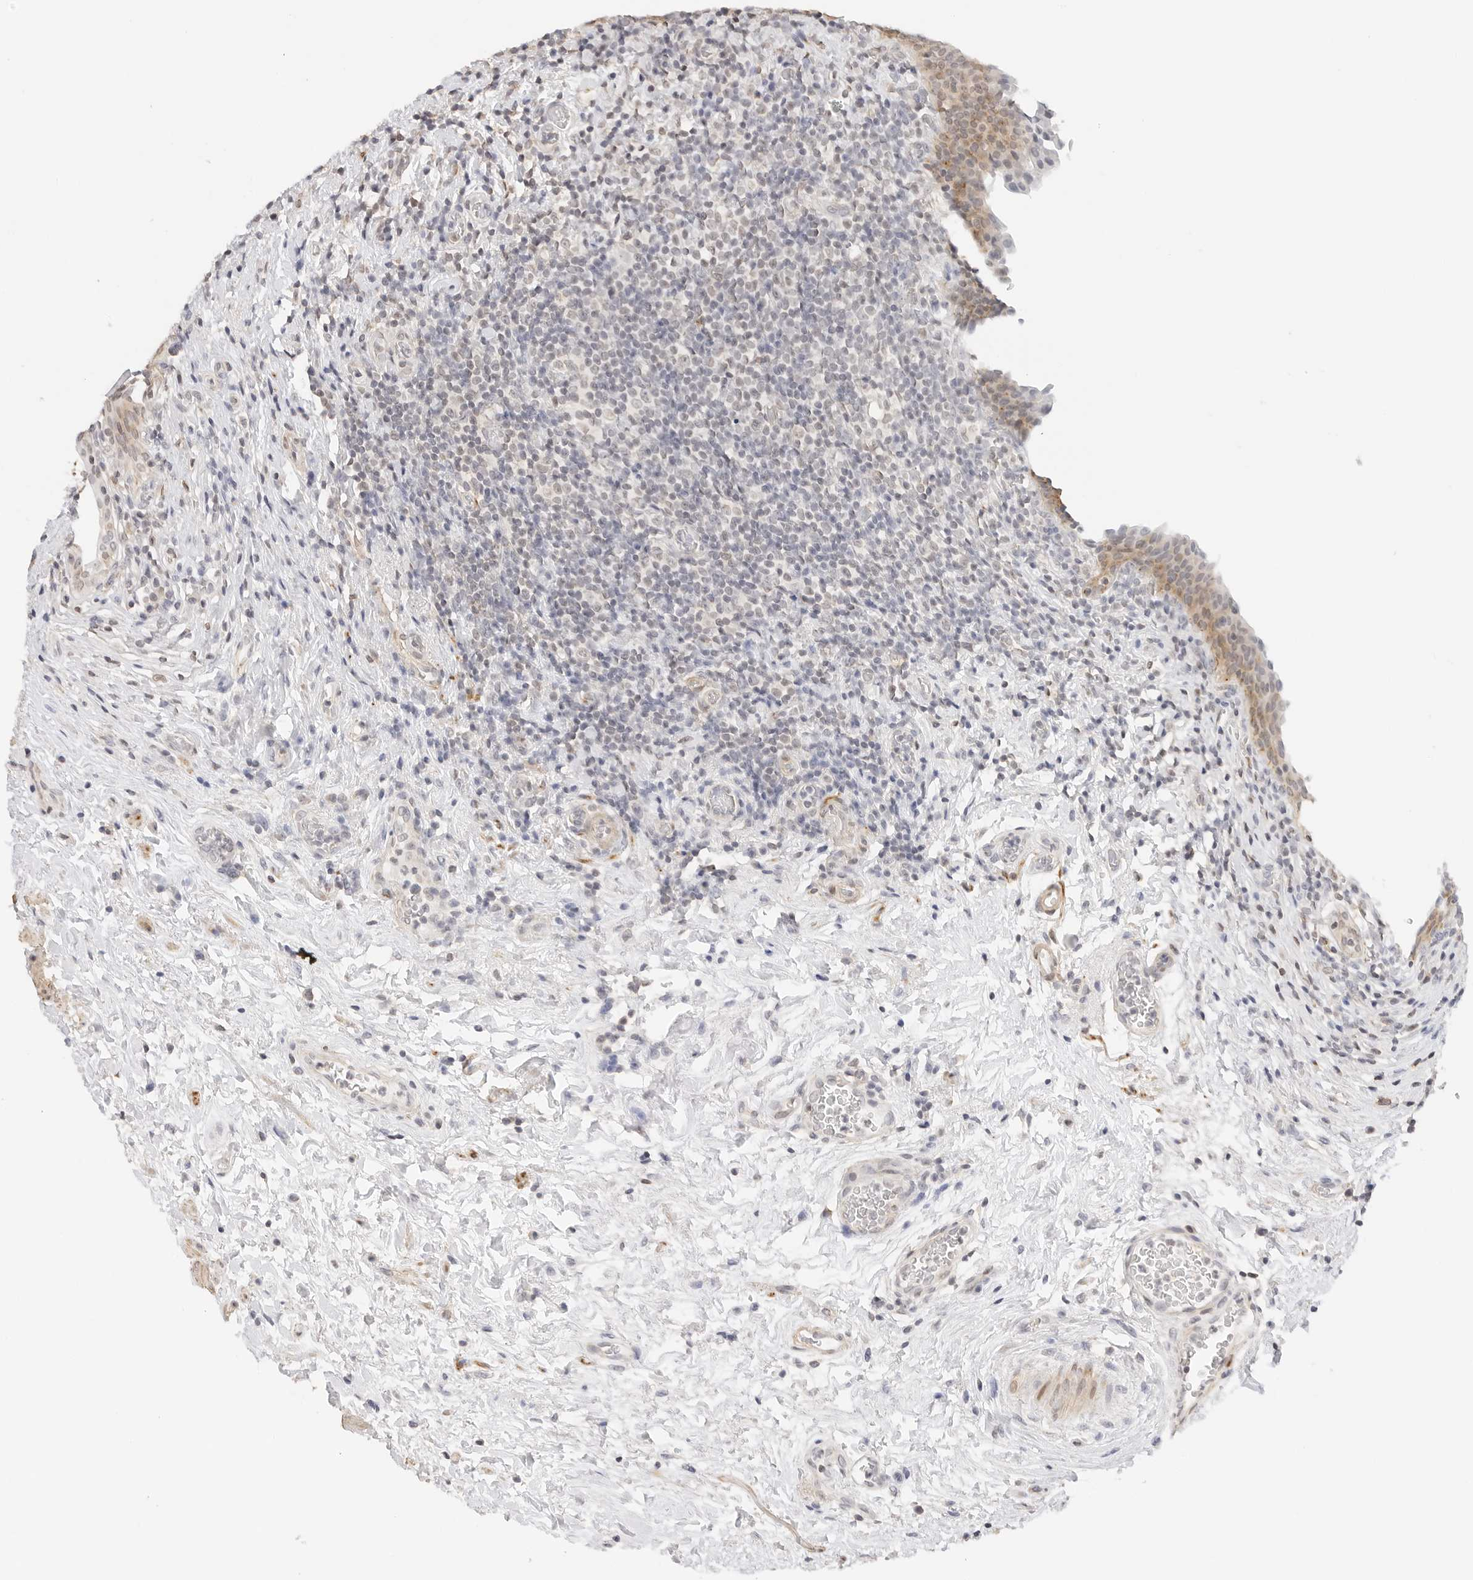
{"staining": {"intensity": "moderate", "quantity": "25%-75%", "location": "cytoplasmic/membranous"}, "tissue": "urinary bladder", "cell_type": "Urothelial cells", "image_type": "normal", "snomed": [{"axis": "morphology", "description": "Normal tissue, NOS"}, {"axis": "topography", "description": "Urinary bladder"}], "caption": "Urinary bladder stained with a brown dye reveals moderate cytoplasmic/membranous positive positivity in approximately 25%-75% of urothelial cells.", "gene": "PCDH19", "patient": {"sex": "male", "age": 83}}